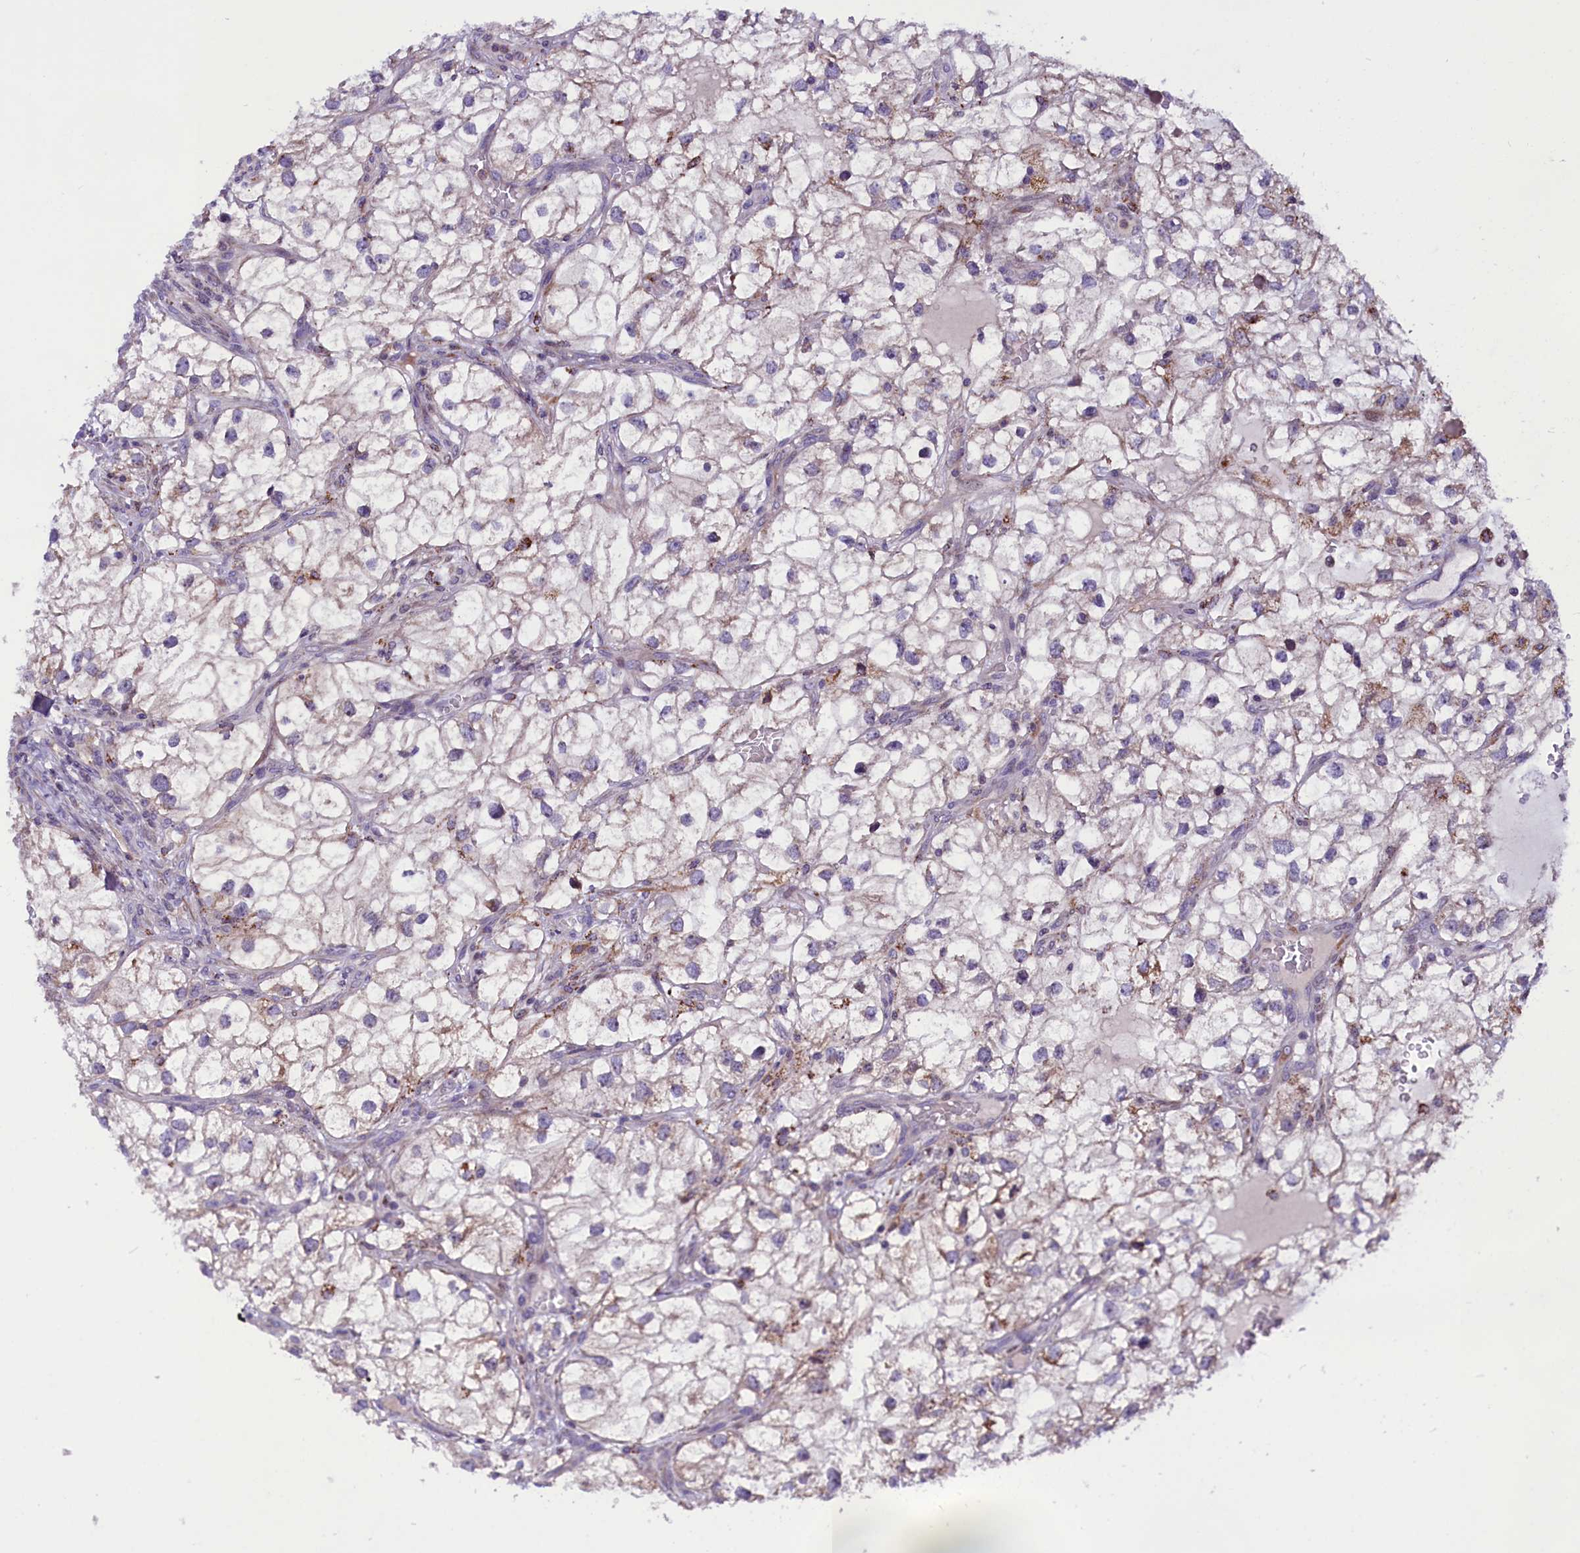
{"staining": {"intensity": "weak", "quantity": "<25%", "location": "cytoplasmic/membranous"}, "tissue": "renal cancer", "cell_type": "Tumor cells", "image_type": "cancer", "snomed": [{"axis": "morphology", "description": "Adenocarcinoma, NOS"}, {"axis": "topography", "description": "Kidney"}], "caption": "Tumor cells are negative for brown protein staining in renal cancer. (DAB (3,3'-diaminobenzidine) immunohistochemistry, high magnification).", "gene": "MIEF2", "patient": {"sex": "male", "age": 59}}